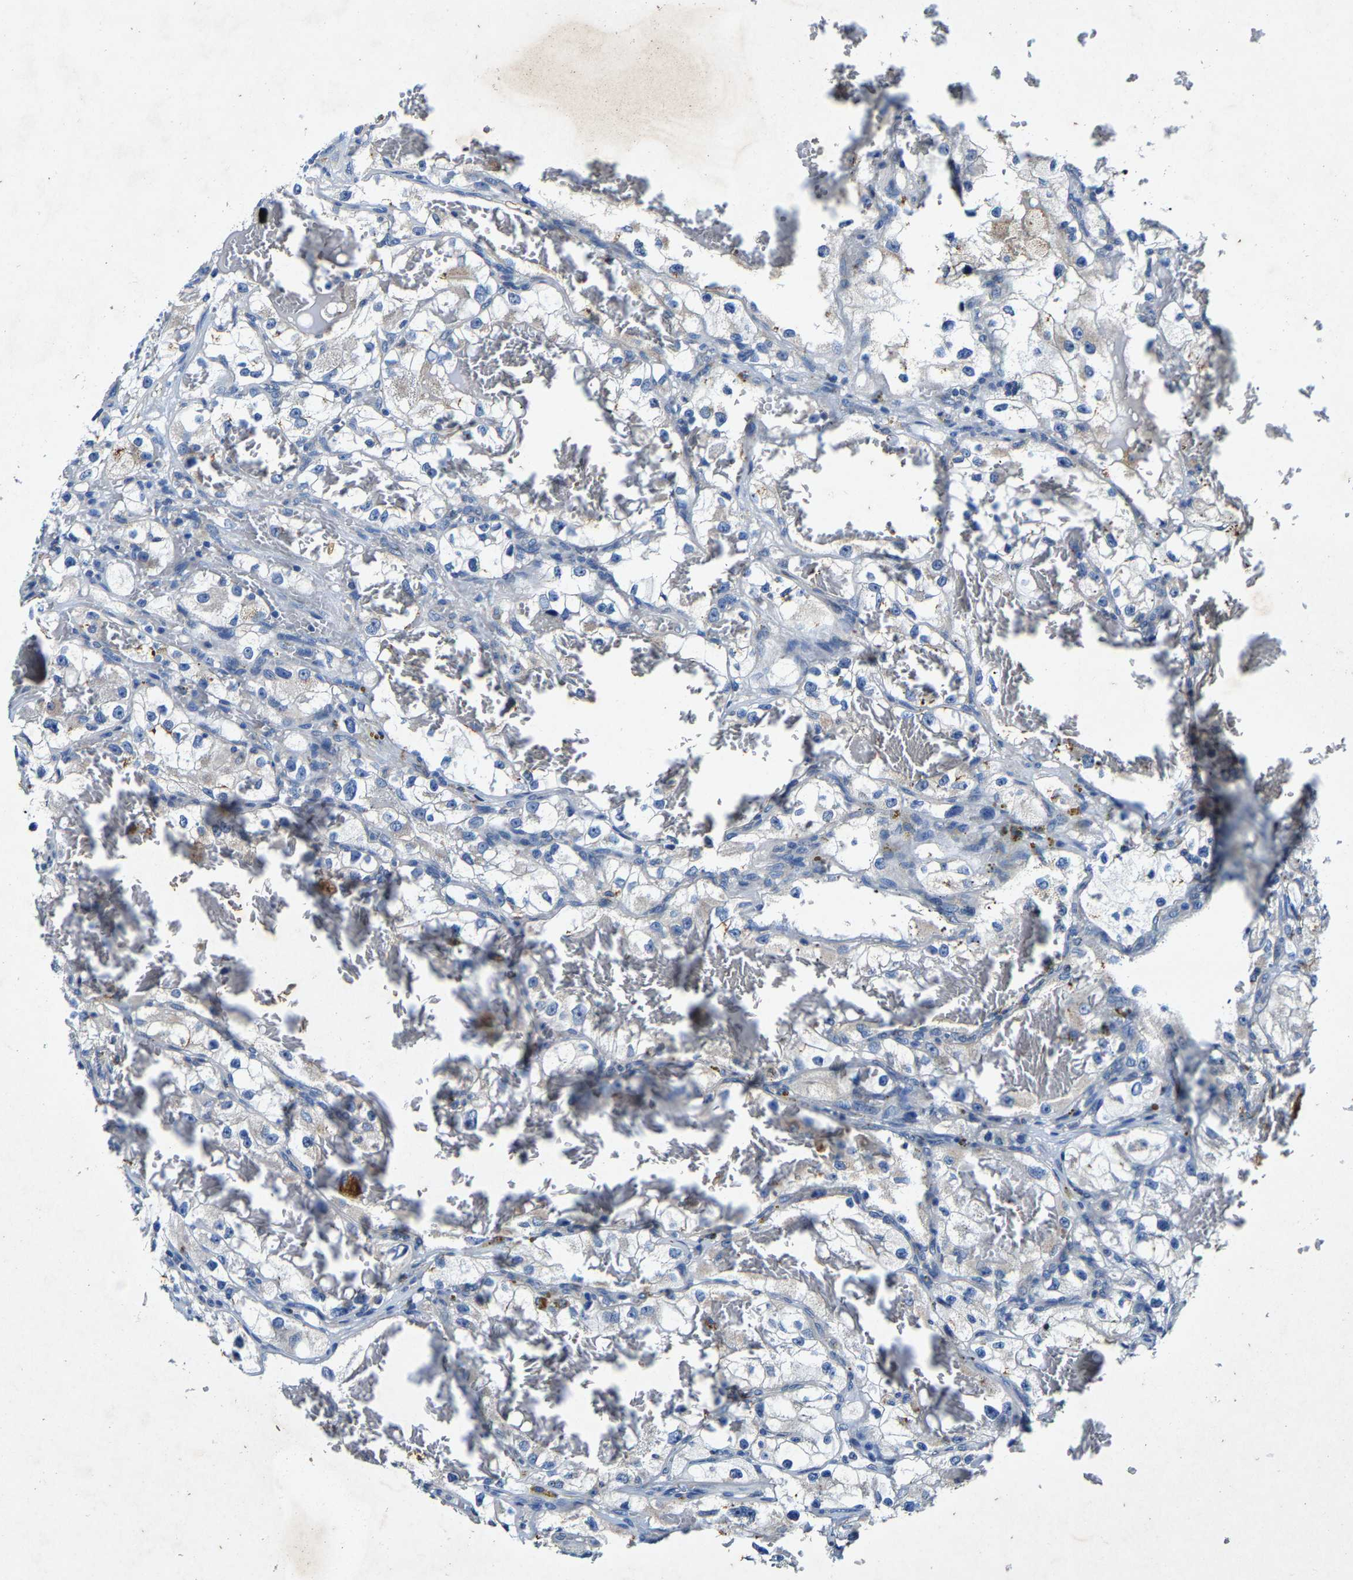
{"staining": {"intensity": "negative", "quantity": "none", "location": "none"}, "tissue": "renal cancer", "cell_type": "Tumor cells", "image_type": "cancer", "snomed": [{"axis": "morphology", "description": "Adenocarcinoma, NOS"}, {"axis": "topography", "description": "Kidney"}], "caption": "This is an immunohistochemistry micrograph of human renal adenocarcinoma. There is no staining in tumor cells.", "gene": "SLC25A25", "patient": {"sex": "female", "age": 57}}